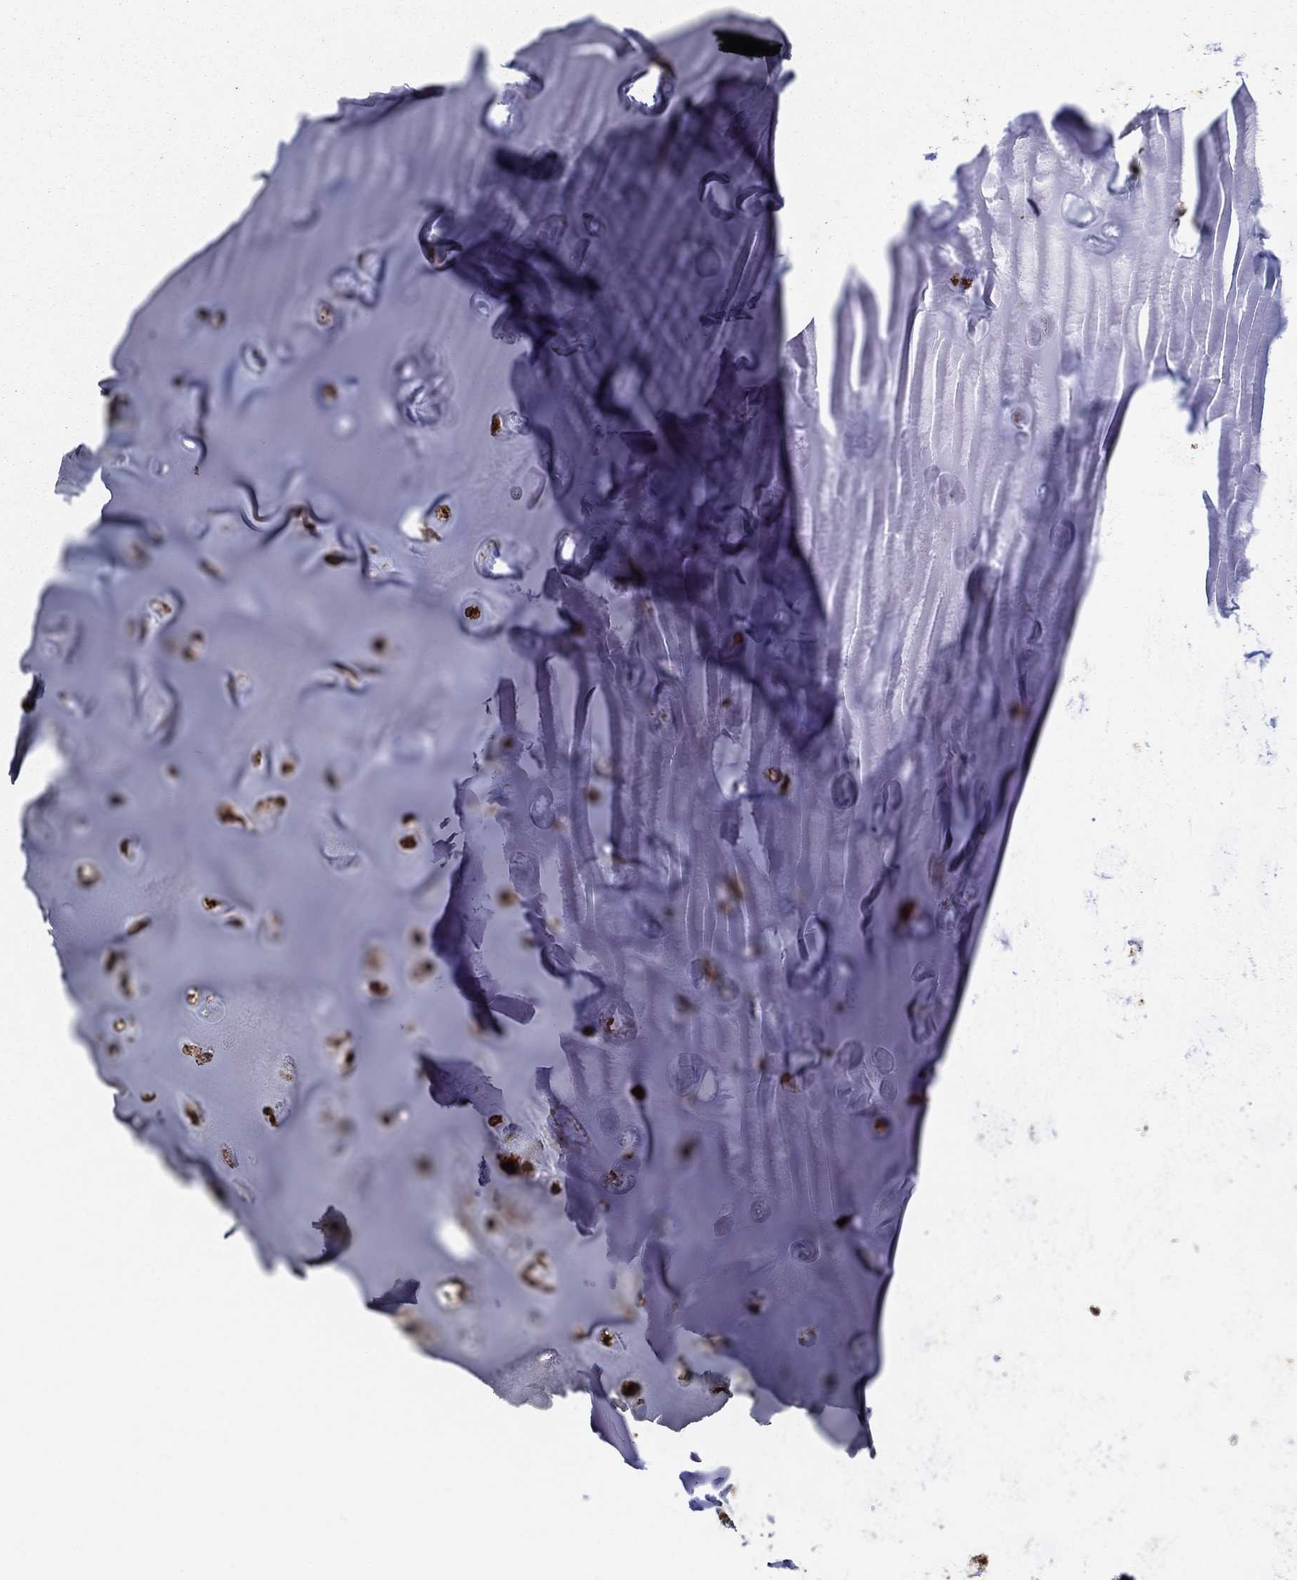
{"staining": {"intensity": "strong", "quantity": ">75%", "location": "cytoplasmic/membranous"}, "tissue": "soft tissue", "cell_type": "Chondrocytes", "image_type": "normal", "snomed": [{"axis": "morphology", "description": "Normal tissue, NOS"}, {"axis": "topography", "description": "Cartilage tissue"}], "caption": "Immunohistochemistry image of unremarkable soft tissue: soft tissue stained using IHC displays high levels of strong protein expression localized specifically in the cytoplasmic/membranous of chondrocytes, appearing as a cytoplasmic/membranous brown color.", "gene": "IFRD1", "patient": {"sex": "male", "age": 81}}